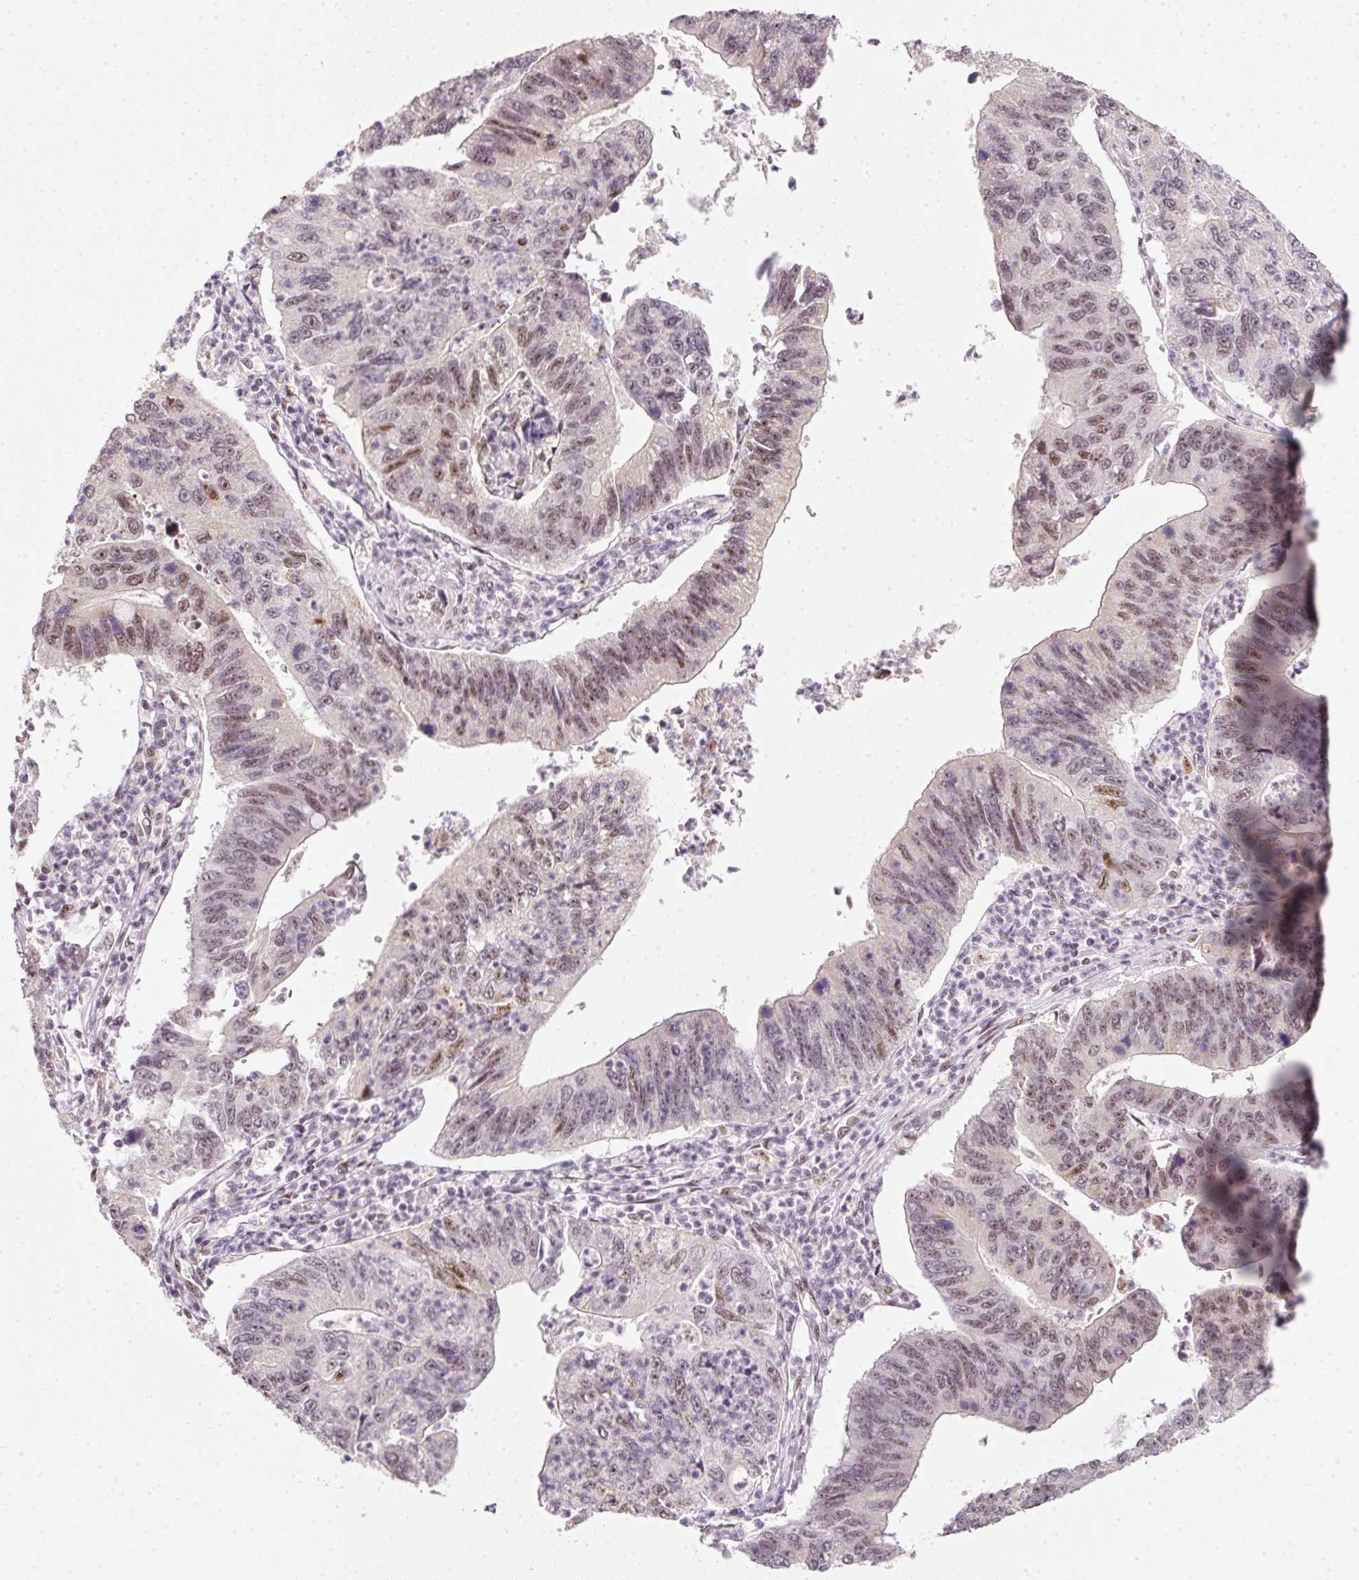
{"staining": {"intensity": "moderate", "quantity": "25%-75%", "location": "nuclear"}, "tissue": "stomach cancer", "cell_type": "Tumor cells", "image_type": "cancer", "snomed": [{"axis": "morphology", "description": "Adenocarcinoma, NOS"}, {"axis": "topography", "description": "Stomach"}], "caption": "Immunohistochemistry micrograph of stomach cancer (adenocarcinoma) stained for a protein (brown), which shows medium levels of moderate nuclear positivity in about 25%-75% of tumor cells.", "gene": "FSTL3", "patient": {"sex": "male", "age": 59}}